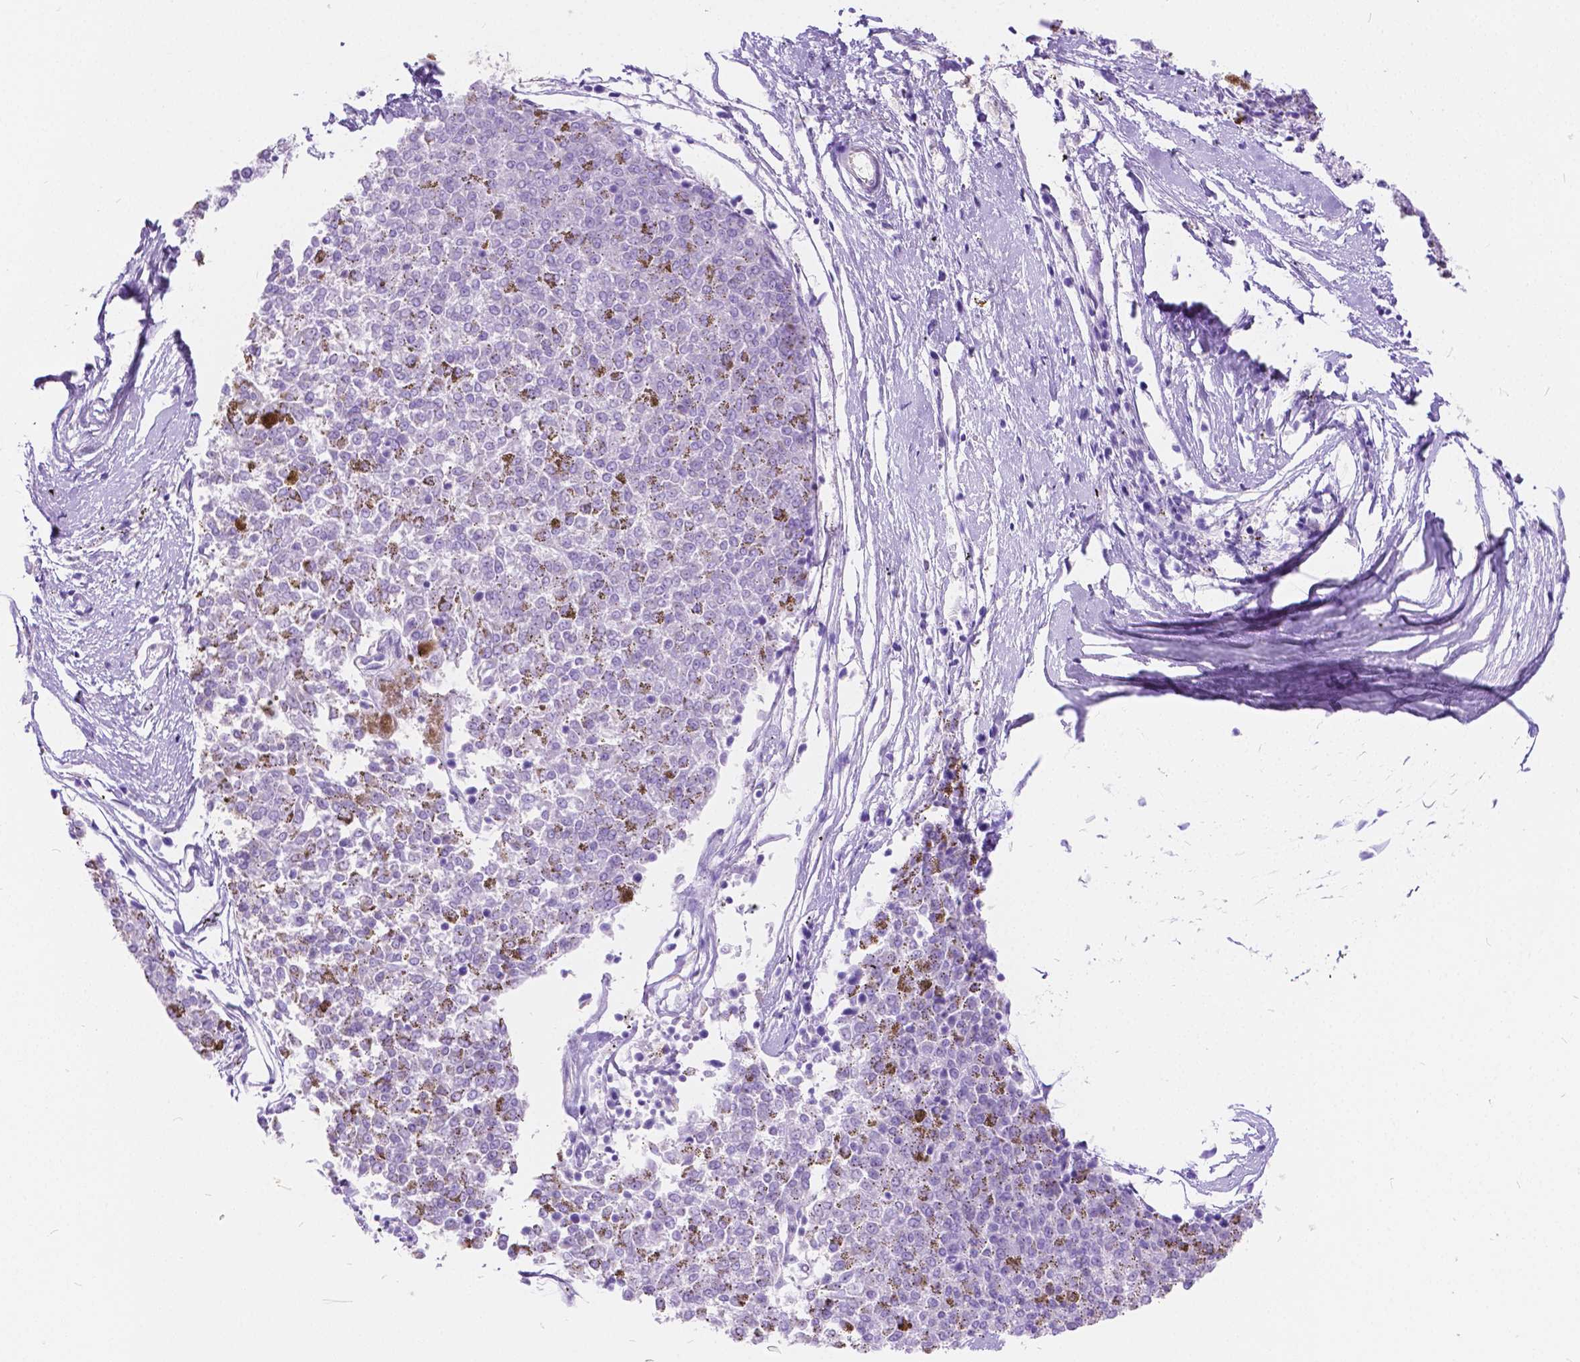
{"staining": {"intensity": "negative", "quantity": "none", "location": "none"}, "tissue": "melanoma", "cell_type": "Tumor cells", "image_type": "cancer", "snomed": [{"axis": "morphology", "description": "Malignant melanoma, NOS"}, {"axis": "topography", "description": "Skin"}], "caption": "High power microscopy image of an immunohistochemistry histopathology image of melanoma, revealing no significant expression in tumor cells. (DAB (3,3'-diaminobenzidine) IHC with hematoxylin counter stain).", "gene": "CHRM1", "patient": {"sex": "female", "age": 72}}